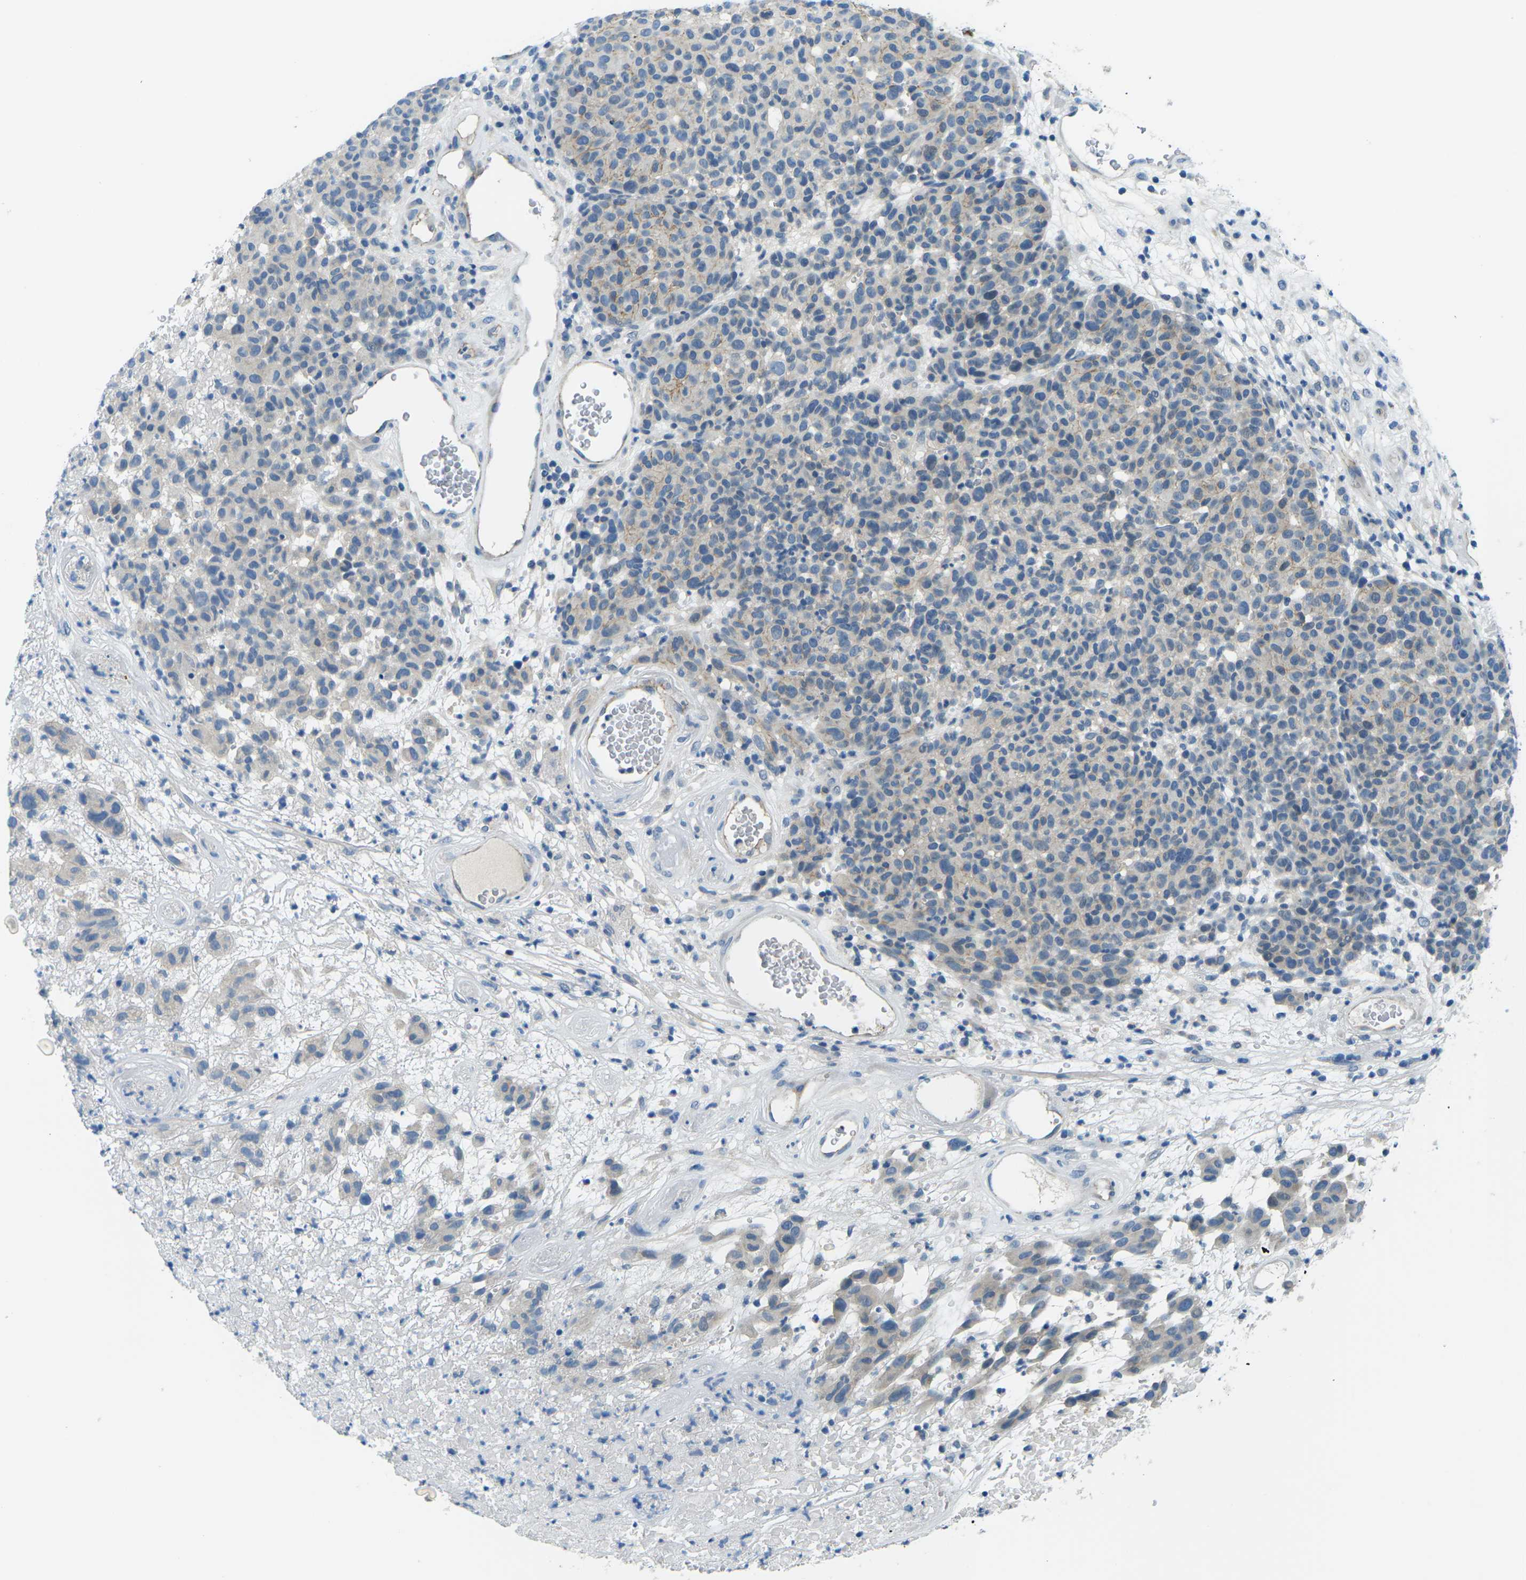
{"staining": {"intensity": "negative", "quantity": "none", "location": "none"}, "tissue": "melanoma", "cell_type": "Tumor cells", "image_type": "cancer", "snomed": [{"axis": "morphology", "description": "Malignant melanoma, NOS"}, {"axis": "topography", "description": "Skin"}], "caption": "Tumor cells are negative for protein expression in human malignant melanoma.", "gene": "CTNND1", "patient": {"sex": "male", "age": 59}}